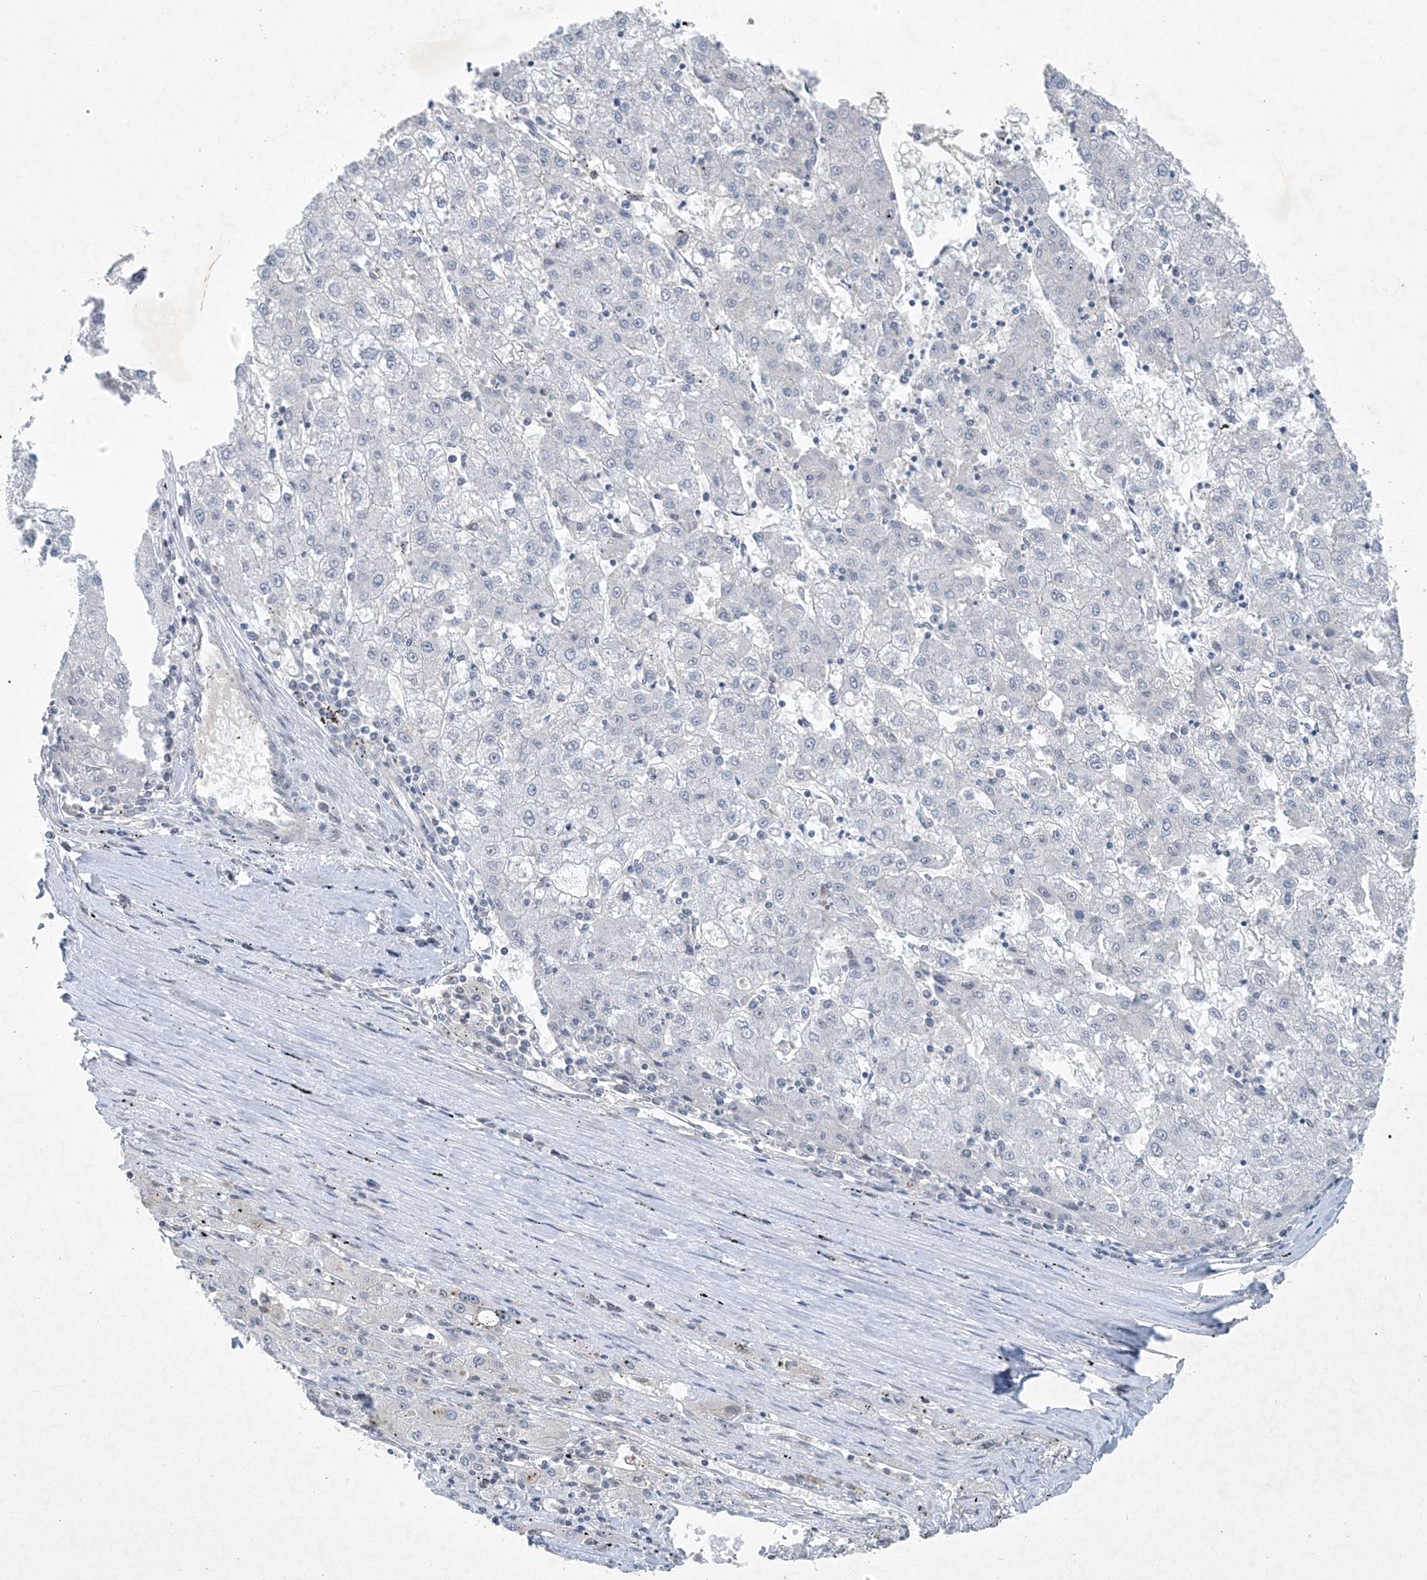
{"staining": {"intensity": "negative", "quantity": "none", "location": "none"}, "tissue": "liver cancer", "cell_type": "Tumor cells", "image_type": "cancer", "snomed": [{"axis": "morphology", "description": "Carcinoma, Hepatocellular, NOS"}, {"axis": "topography", "description": "Liver"}], "caption": "Tumor cells are negative for protein expression in human liver cancer (hepatocellular carcinoma).", "gene": "TAF8", "patient": {"sex": "male", "age": 72}}